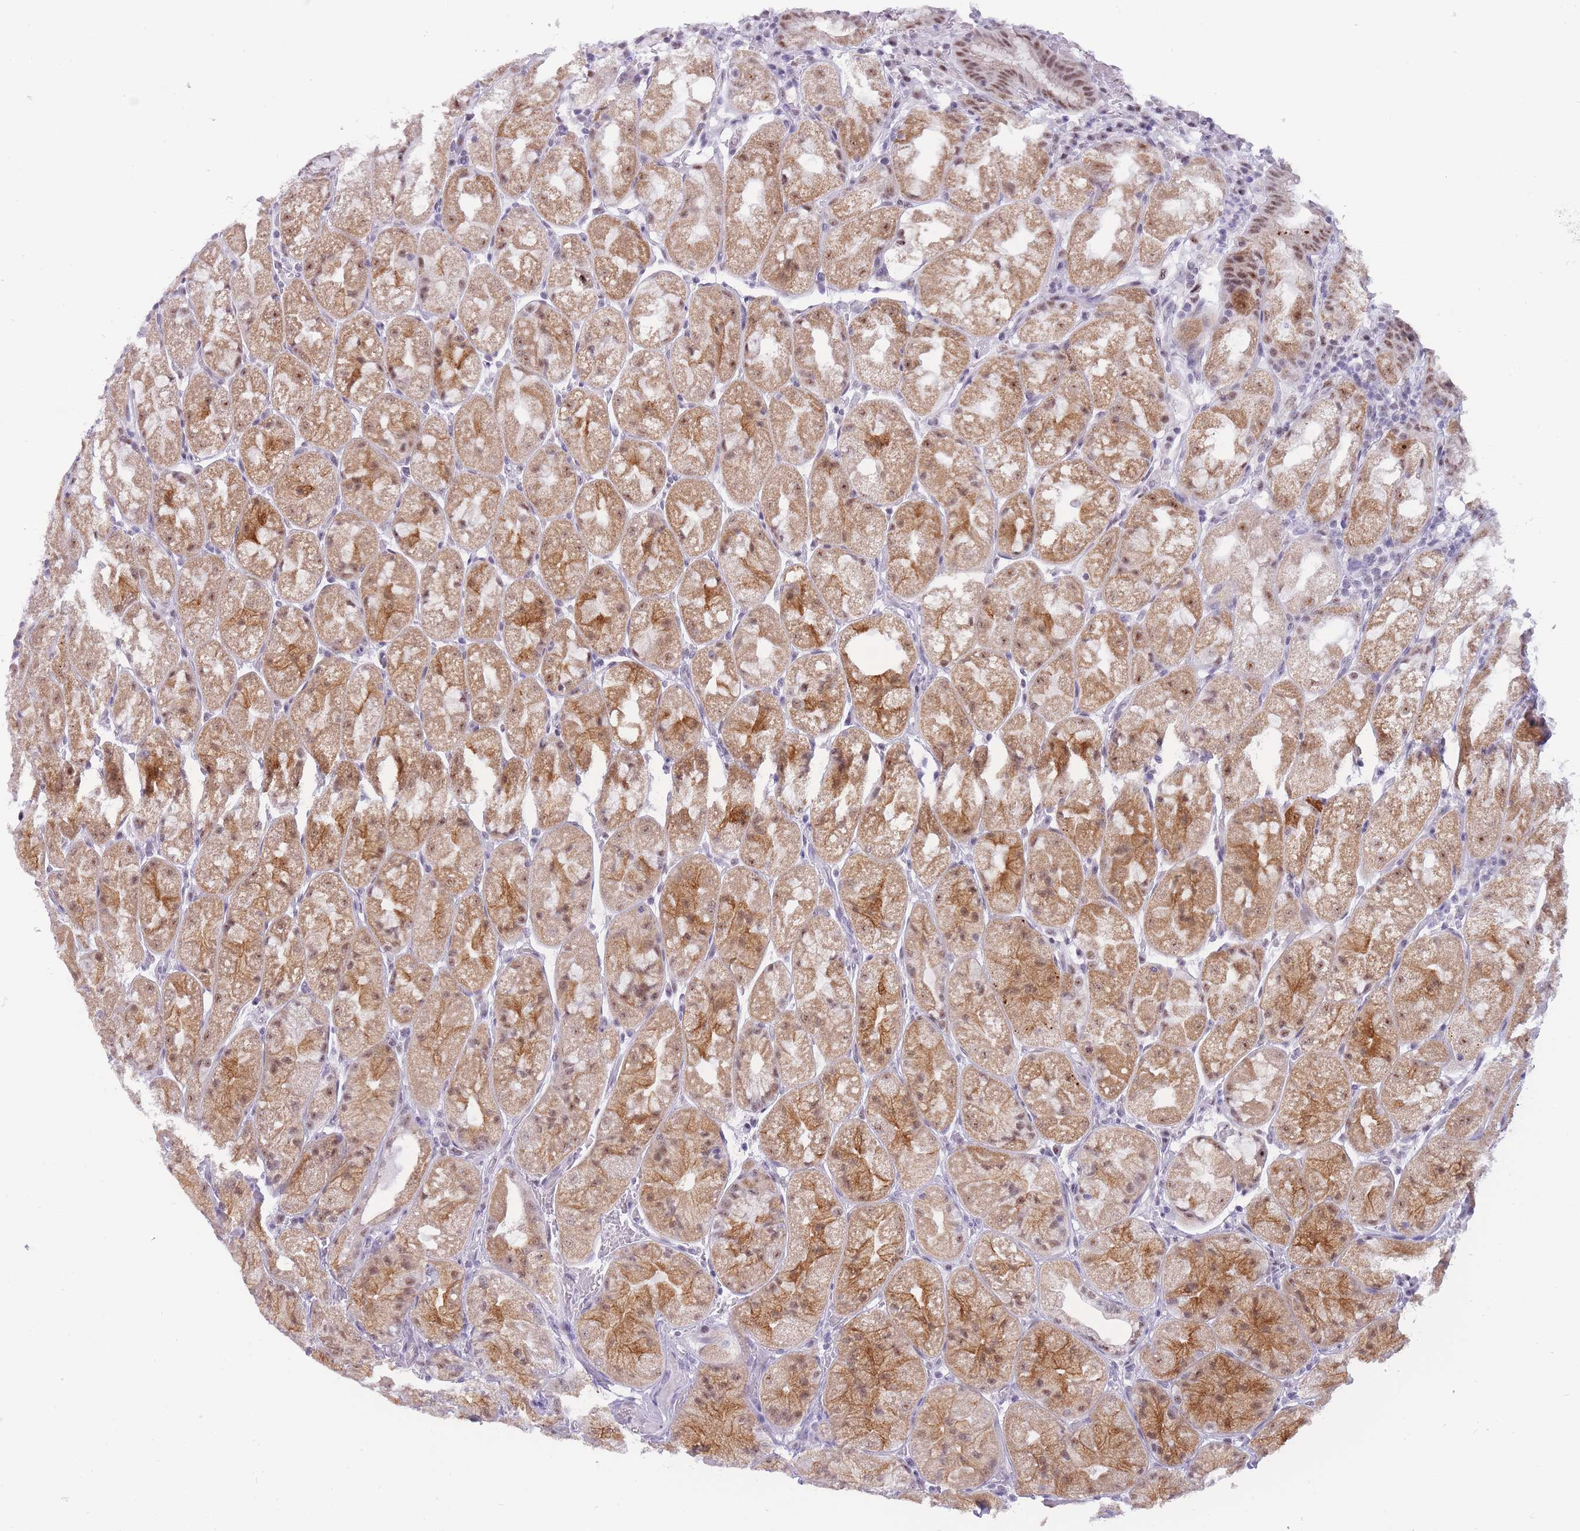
{"staining": {"intensity": "moderate", "quantity": ">75%", "location": "cytoplasmic/membranous,nuclear"}, "tissue": "stomach", "cell_type": "Glandular cells", "image_type": "normal", "snomed": [{"axis": "morphology", "description": "Normal tissue, NOS"}, {"axis": "topography", "description": "Stomach, upper"}], "caption": "Protein staining by IHC displays moderate cytoplasmic/membranous,nuclear positivity in approximately >75% of glandular cells in unremarkable stomach. Using DAB (brown) and hematoxylin (blue) stains, captured at high magnification using brightfield microscopy.", "gene": "CYP2B6", "patient": {"sex": "male", "age": 52}}